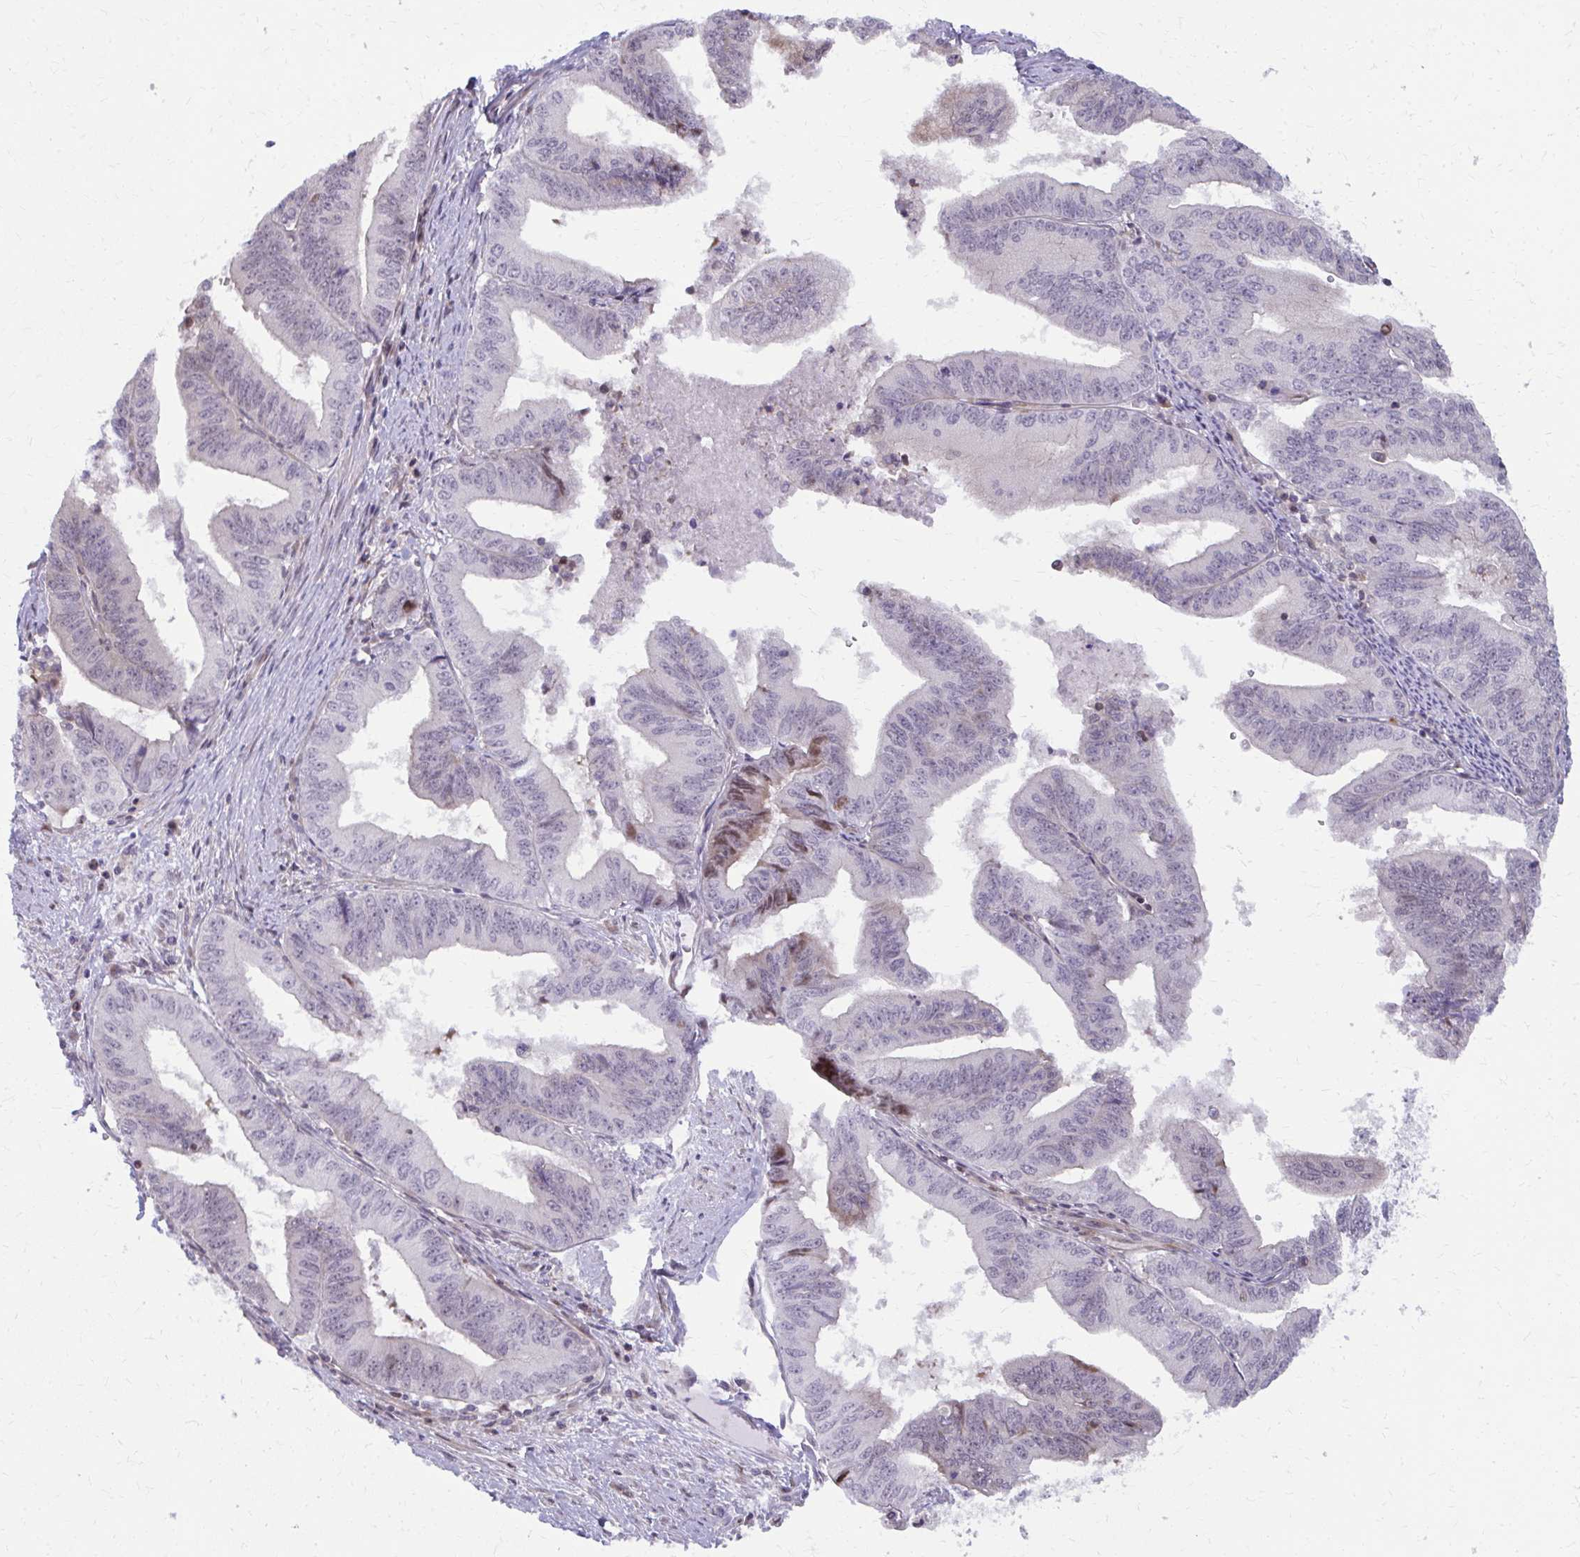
{"staining": {"intensity": "moderate", "quantity": "<25%", "location": "cytoplasmic/membranous,nuclear"}, "tissue": "endometrial cancer", "cell_type": "Tumor cells", "image_type": "cancer", "snomed": [{"axis": "morphology", "description": "Adenocarcinoma, NOS"}, {"axis": "topography", "description": "Endometrium"}], "caption": "Brown immunohistochemical staining in endometrial cancer (adenocarcinoma) exhibits moderate cytoplasmic/membranous and nuclear positivity in about <25% of tumor cells.", "gene": "MAF1", "patient": {"sex": "female", "age": 65}}